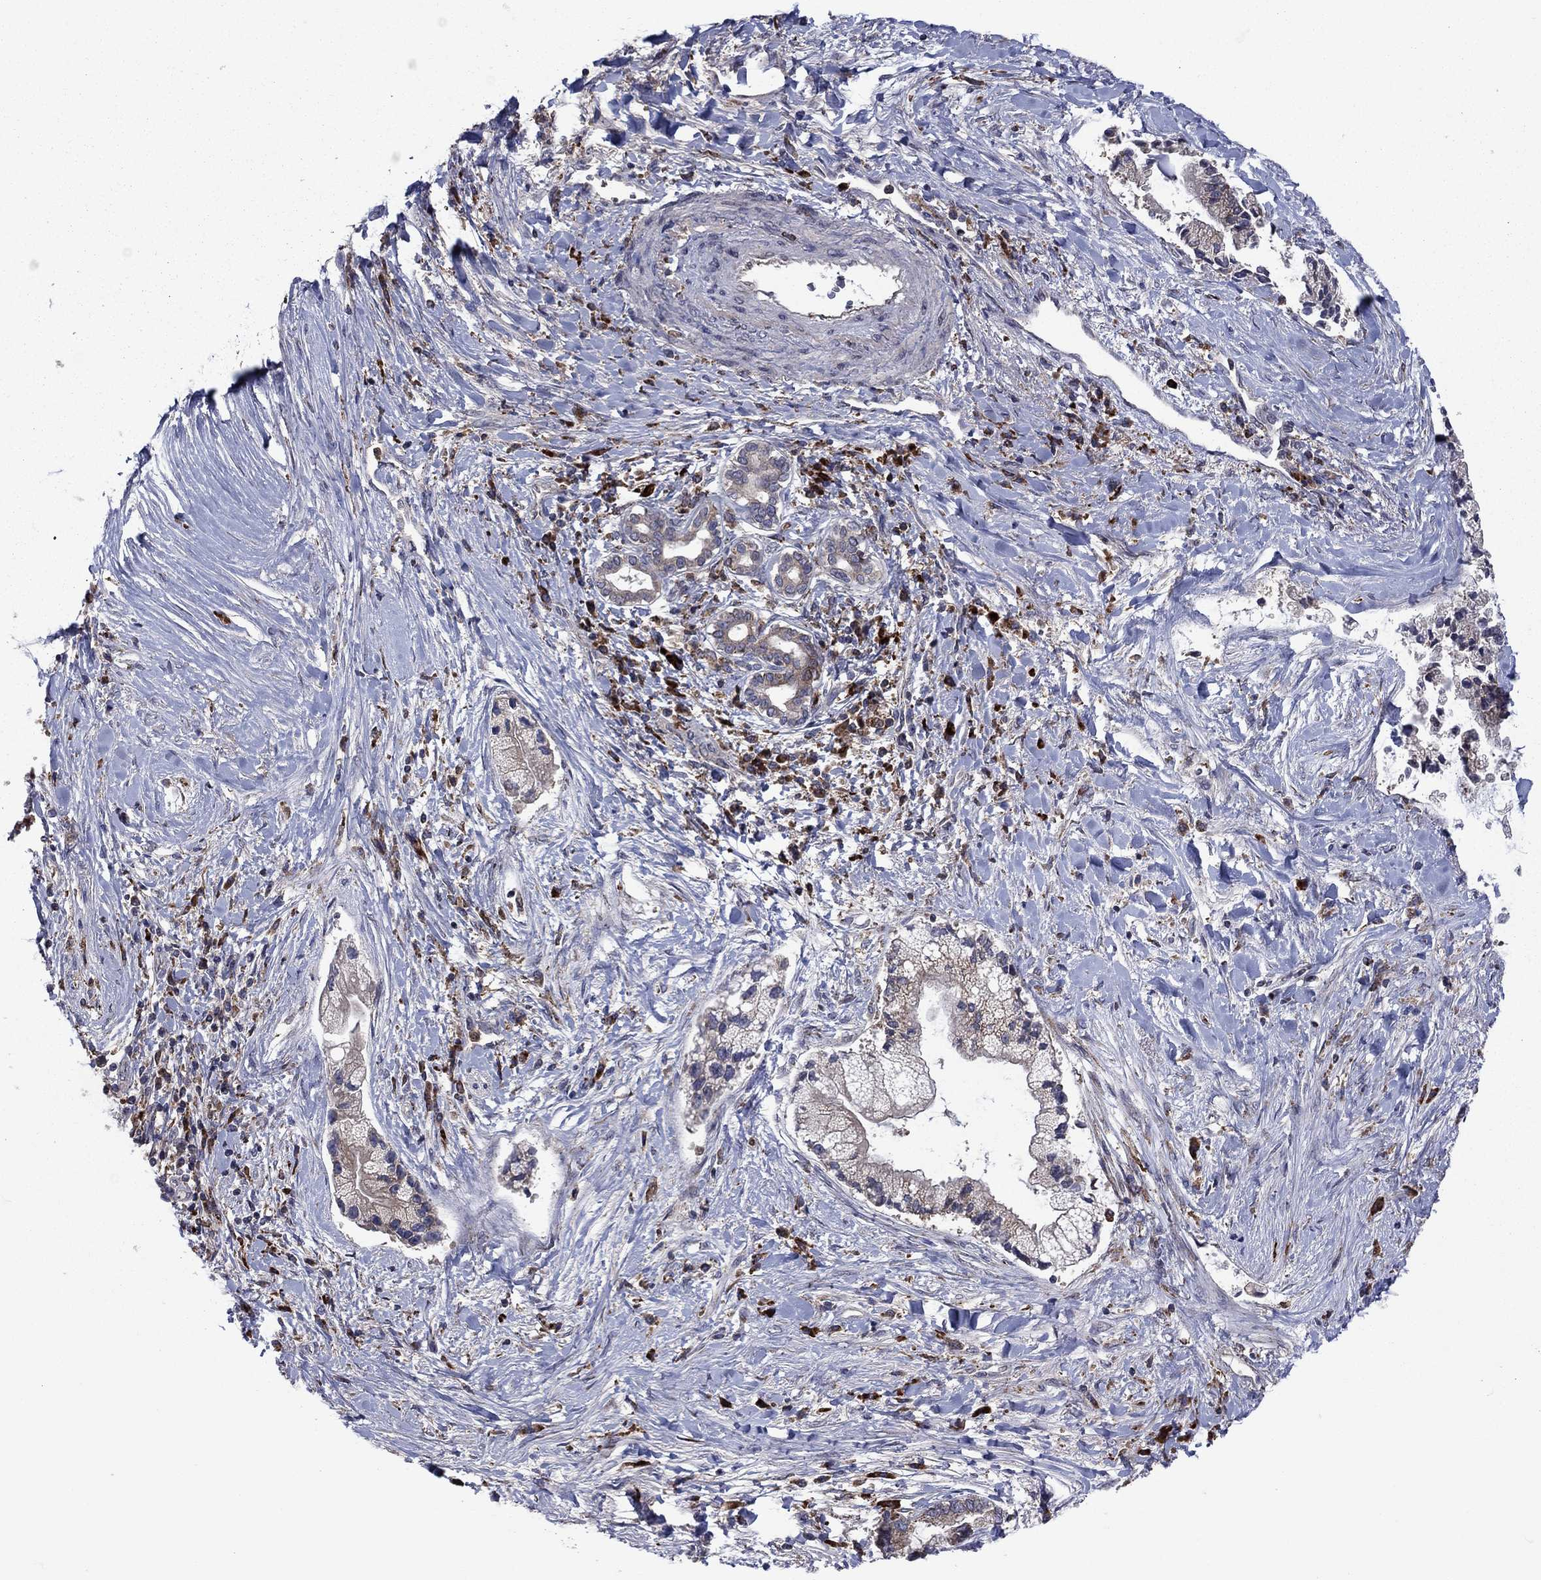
{"staining": {"intensity": "moderate", "quantity": "<25%", "location": "cytoplasmic/membranous"}, "tissue": "liver cancer", "cell_type": "Tumor cells", "image_type": "cancer", "snomed": [{"axis": "morphology", "description": "Cholangiocarcinoma"}, {"axis": "topography", "description": "Liver"}], "caption": "Protein expression analysis of human liver cholangiocarcinoma reveals moderate cytoplasmic/membranous positivity in about <25% of tumor cells. (Brightfield microscopy of DAB IHC at high magnification).", "gene": "MEA1", "patient": {"sex": "male", "age": 50}}